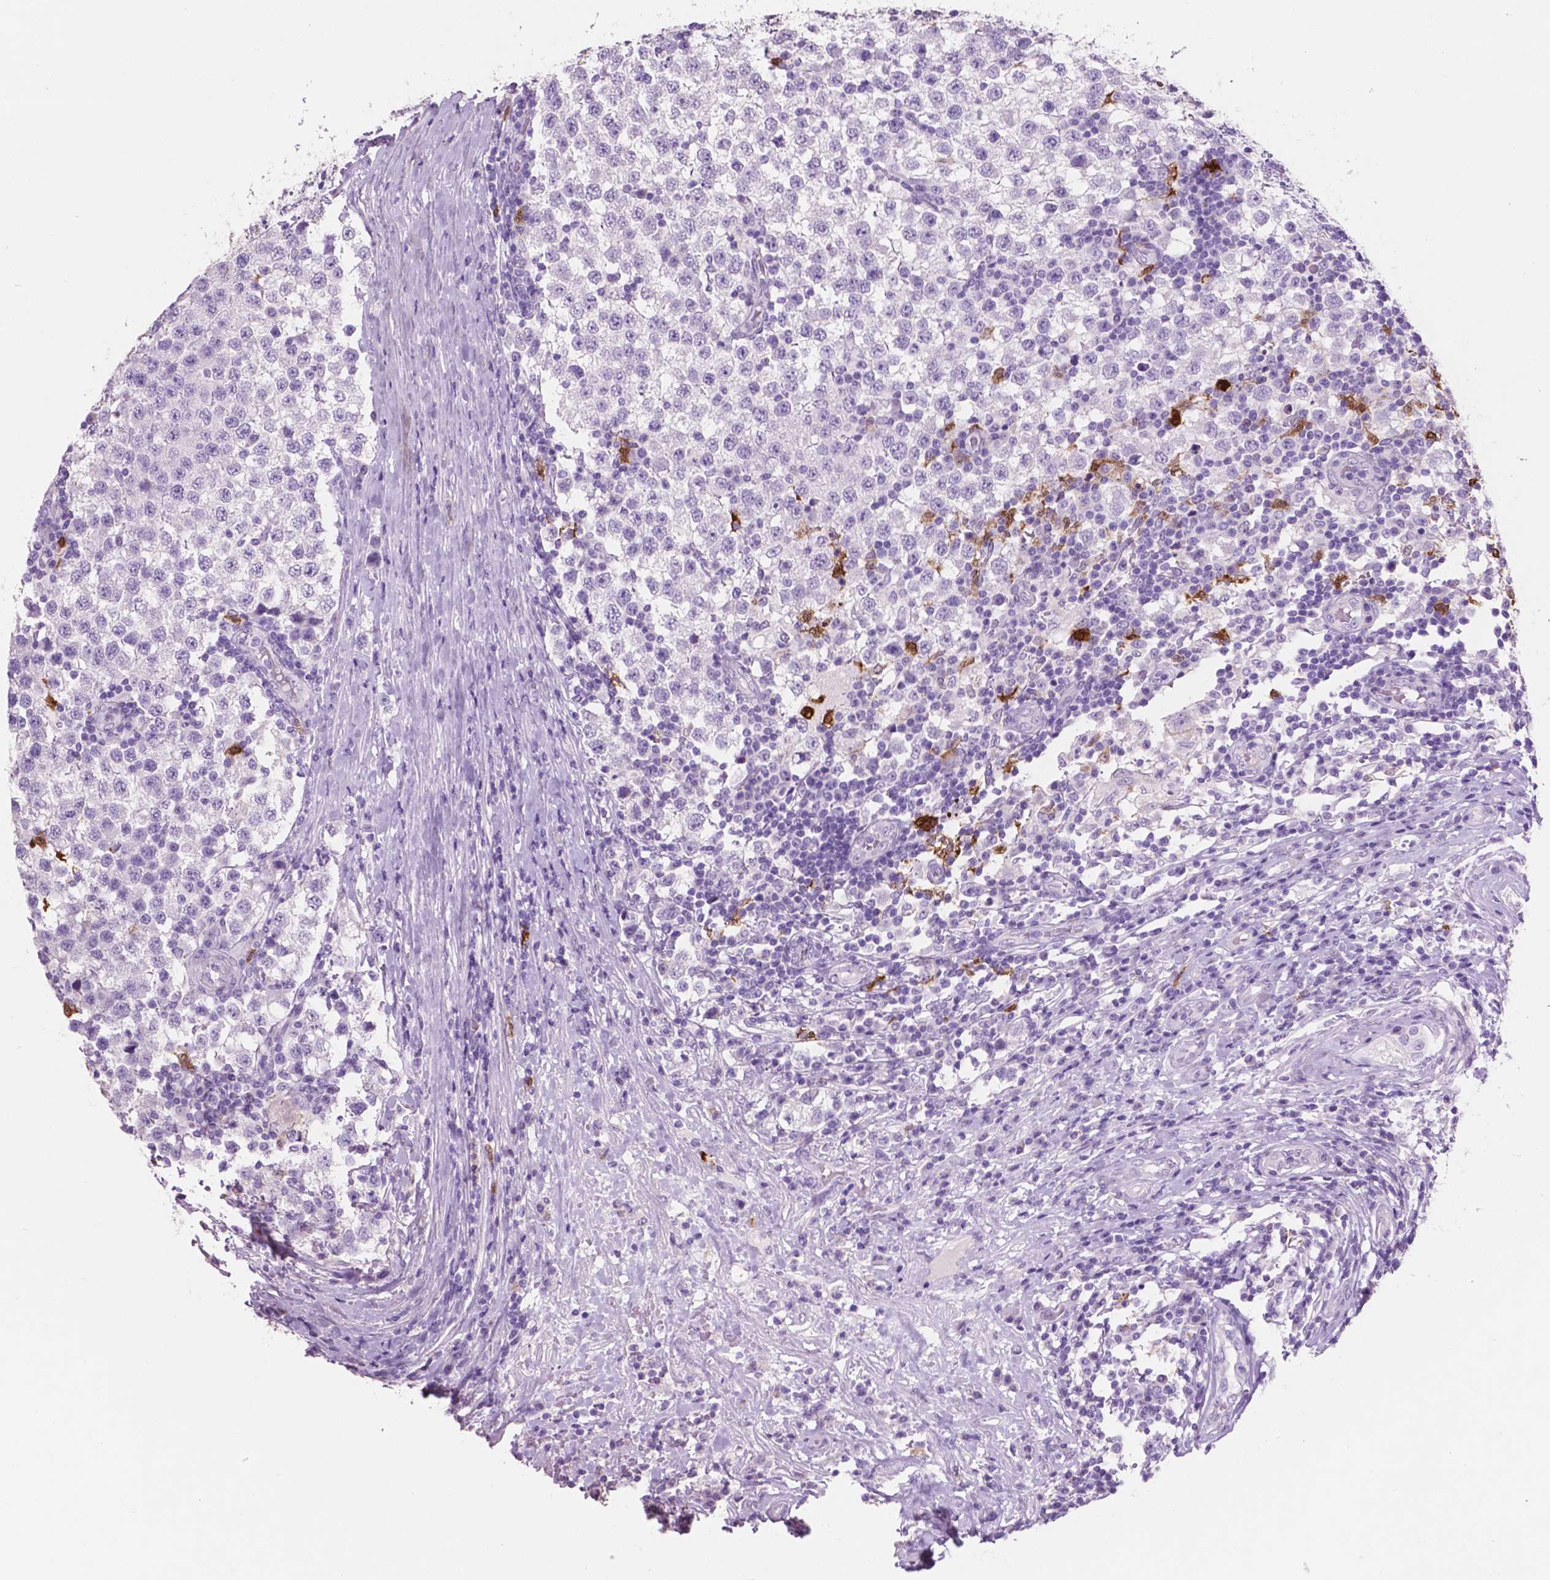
{"staining": {"intensity": "negative", "quantity": "none", "location": "none"}, "tissue": "testis cancer", "cell_type": "Tumor cells", "image_type": "cancer", "snomed": [{"axis": "morphology", "description": "Seminoma, NOS"}, {"axis": "topography", "description": "Testis"}], "caption": "Tumor cells show no significant protein staining in testis seminoma. (DAB (3,3'-diaminobenzidine) immunohistochemistry, high magnification).", "gene": "IDO1", "patient": {"sex": "male", "age": 34}}